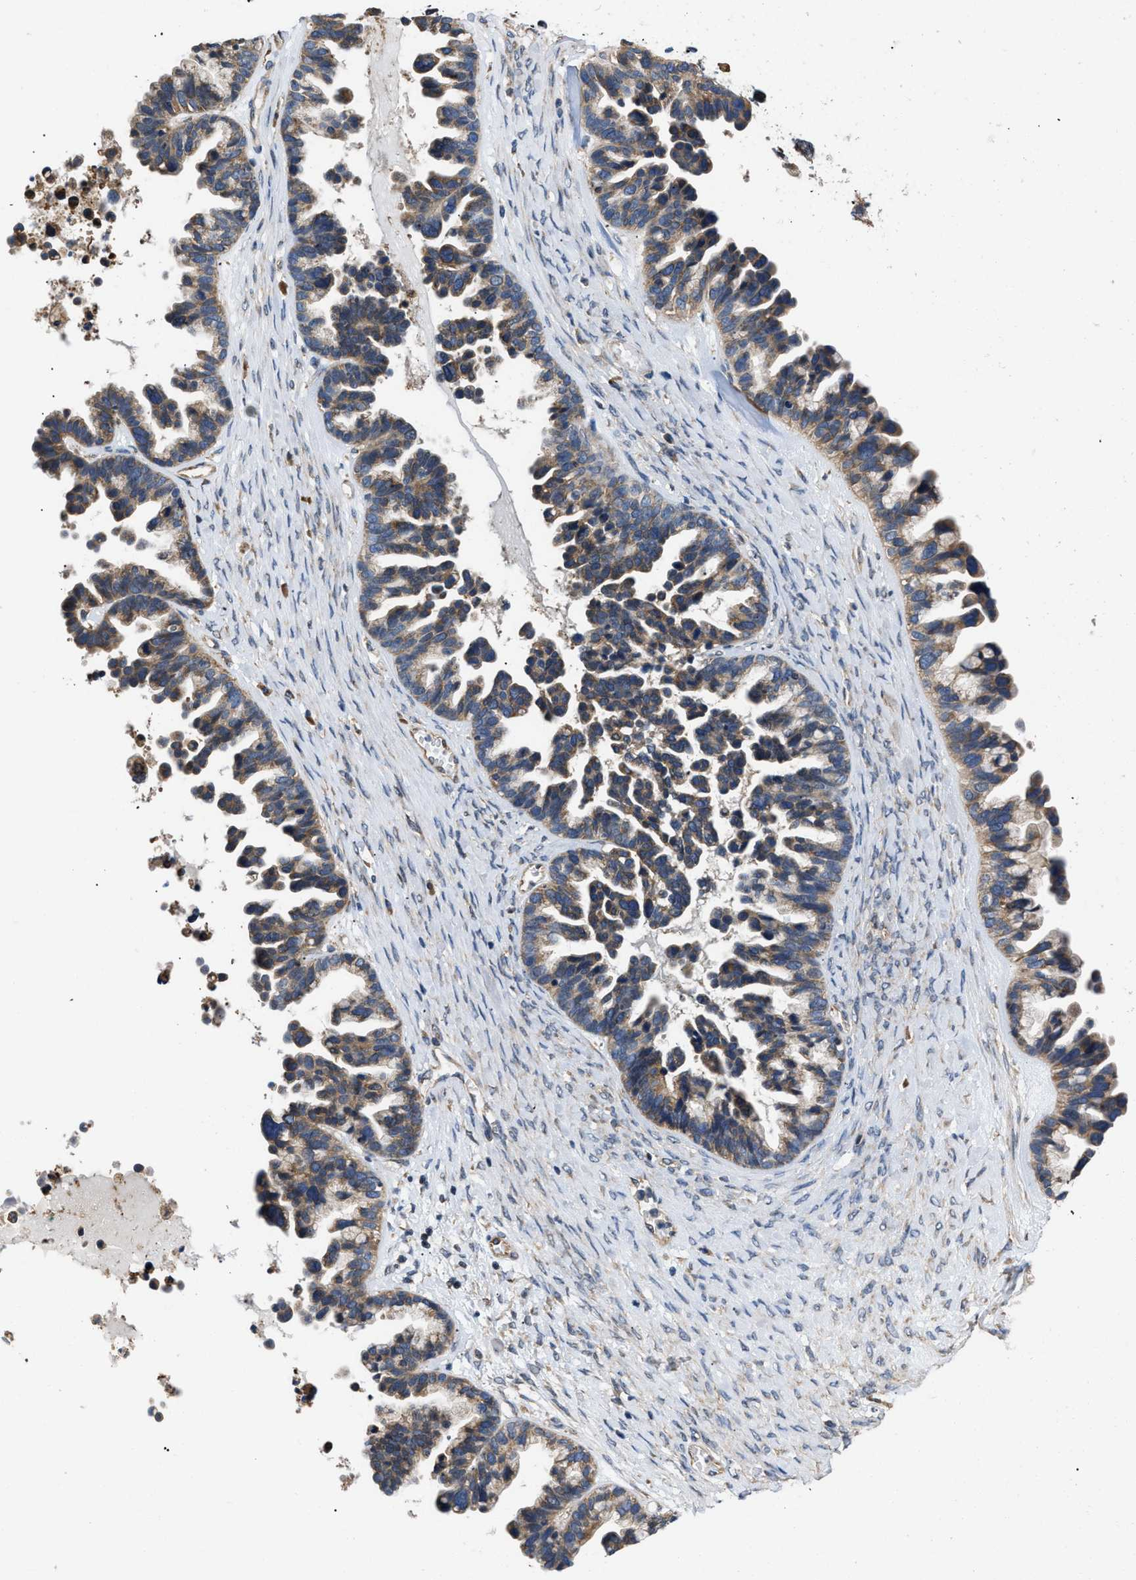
{"staining": {"intensity": "moderate", "quantity": ">75%", "location": "cytoplasmic/membranous"}, "tissue": "ovarian cancer", "cell_type": "Tumor cells", "image_type": "cancer", "snomed": [{"axis": "morphology", "description": "Cystadenocarcinoma, serous, NOS"}, {"axis": "topography", "description": "Ovary"}], "caption": "IHC staining of ovarian cancer, which displays medium levels of moderate cytoplasmic/membranous positivity in about >75% of tumor cells indicating moderate cytoplasmic/membranous protein expression. The staining was performed using DAB (3,3'-diaminobenzidine) (brown) for protein detection and nuclei were counterstained in hematoxylin (blue).", "gene": "CEP128", "patient": {"sex": "female", "age": 56}}